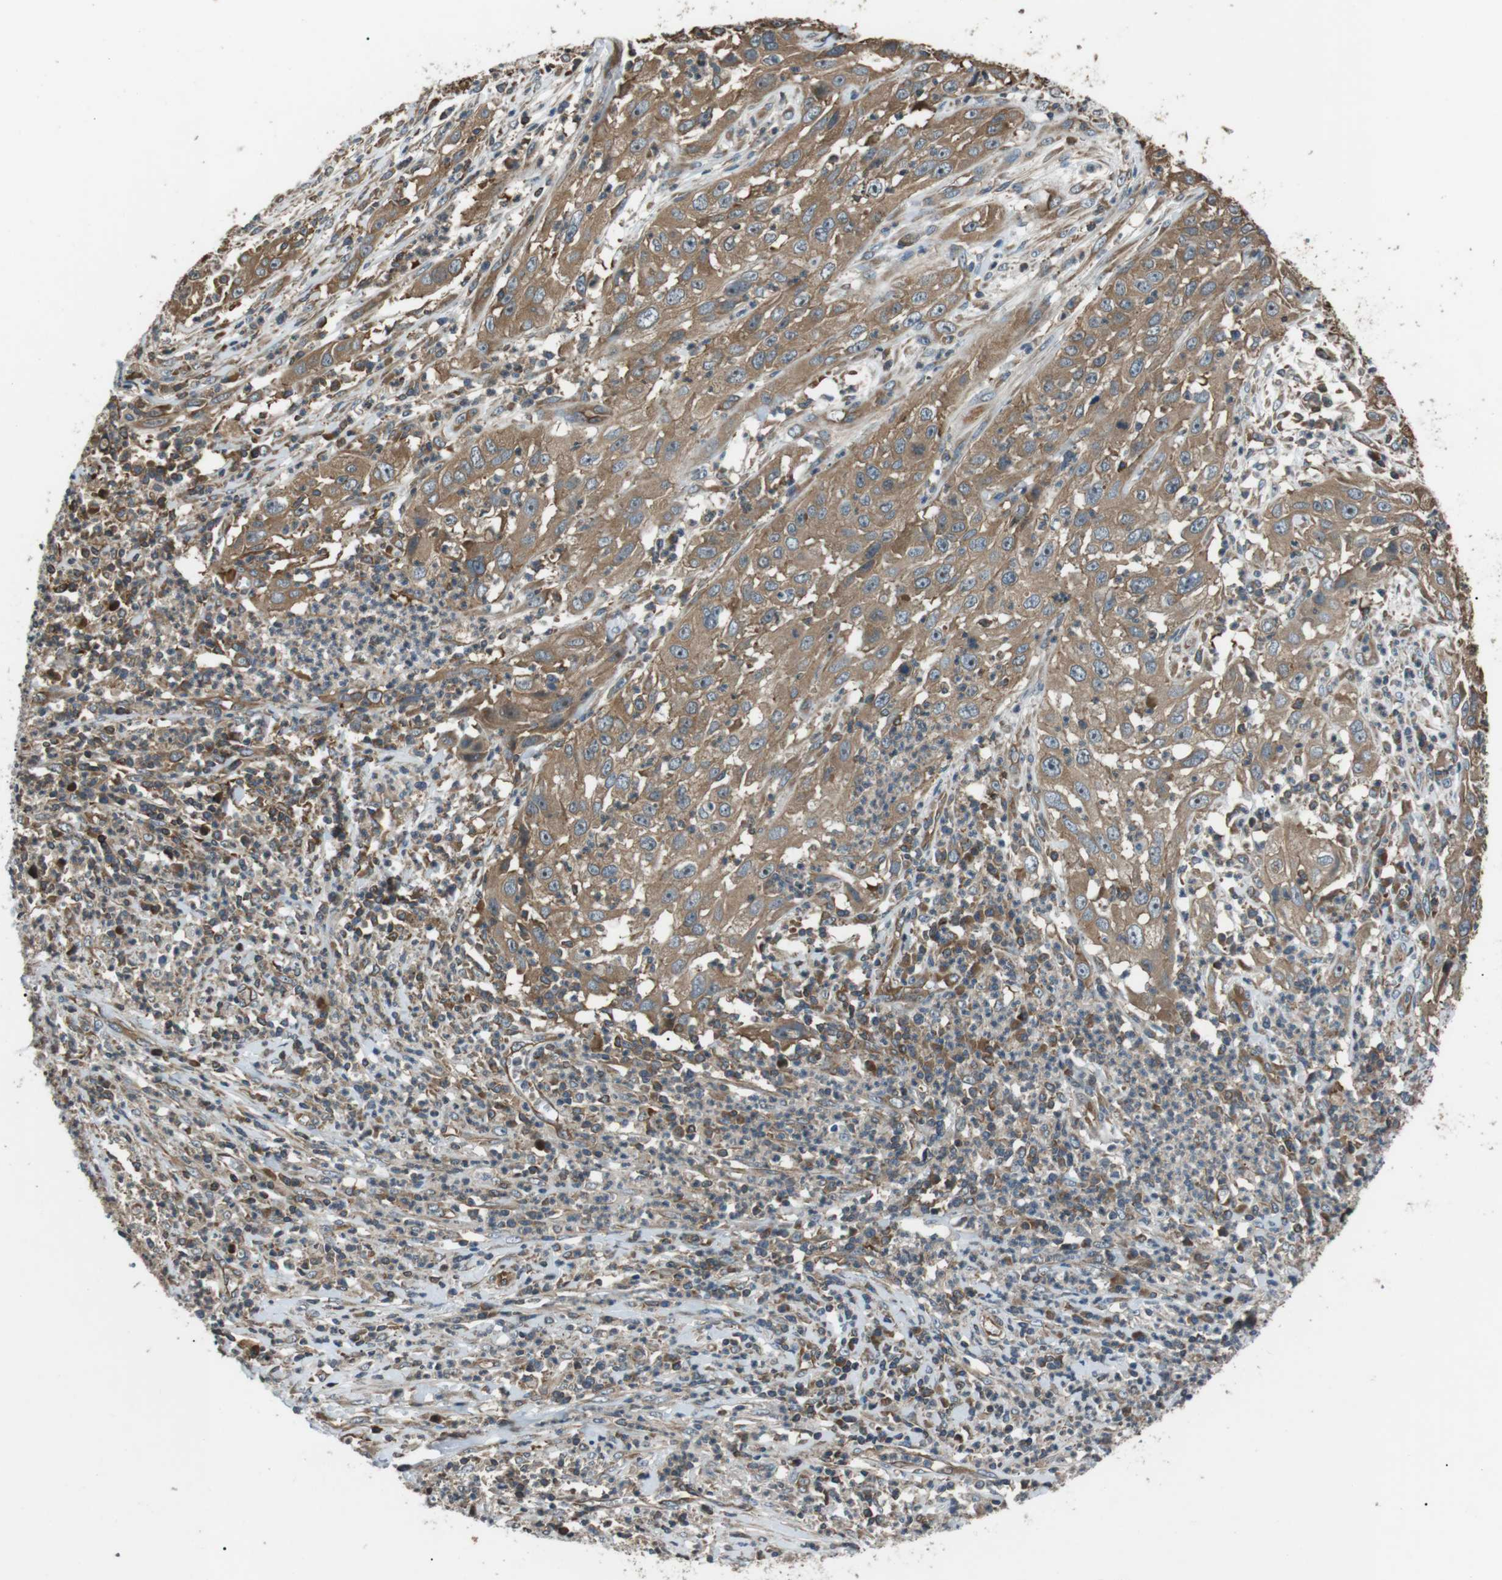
{"staining": {"intensity": "moderate", "quantity": ">75%", "location": "cytoplasmic/membranous"}, "tissue": "cervical cancer", "cell_type": "Tumor cells", "image_type": "cancer", "snomed": [{"axis": "morphology", "description": "Squamous cell carcinoma, NOS"}, {"axis": "topography", "description": "Cervix"}], "caption": "An image of cervical squamous cell carcinoma stained for a protein exhibits moderate cytoplasmic/membranous brown staining in tumor cells. The staining was performed using DAB, with brown indicating positive protein expression. Nuclei are stained blue with hematoxylin.", "gene": "GPR161", "patient": {"sex": "female", "age": 32}}